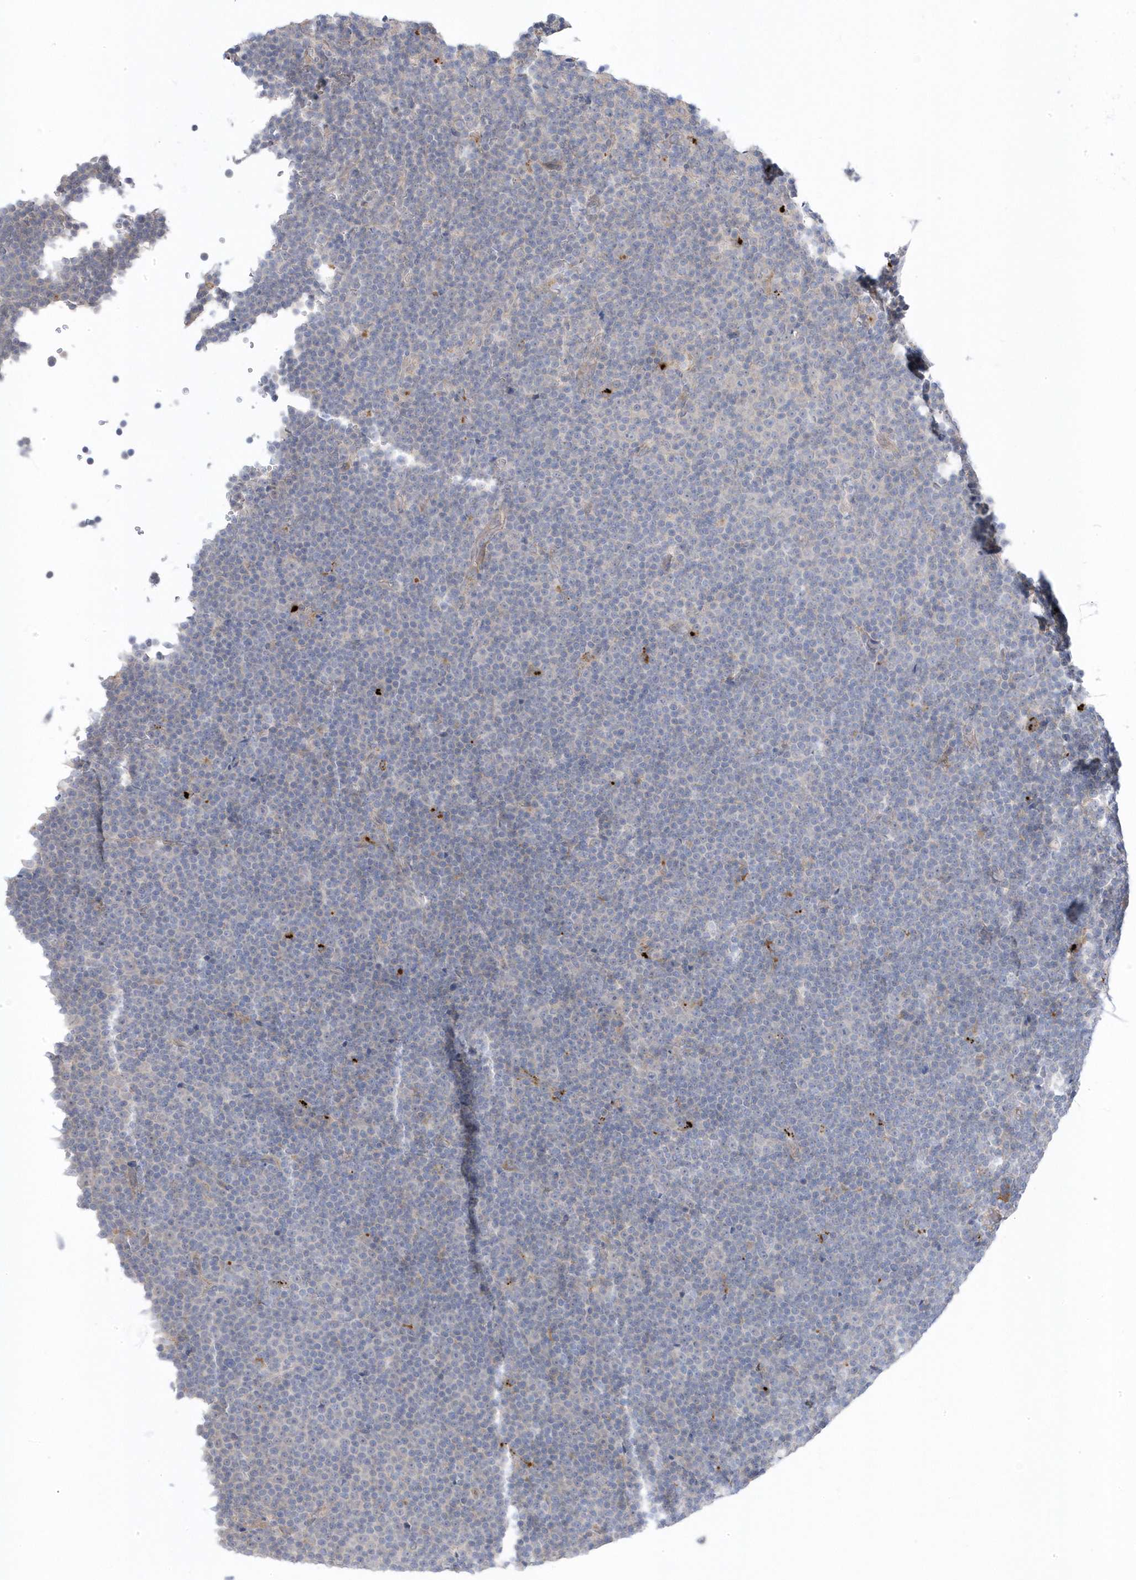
{"staining": {"intensity": "negative", "quantity": "none", "location": "none"}, "tissue": "lymphoma", "cell_type": "Tumor cells", "image_type": "cancer", "snomed": [{"axis": "morphology", "description": "Malignant lymphoma, non-Hodgkin's type, Low grade"}, {"axis": "topography", "description": "Lymph node"}], "caption": "Histopathology image shows no significant protein positivity in tumor cells of low-grade malignant lymphoma, non-Hodgkin's type.", "gene": "ANAPC1", "patient": {"sex": "female", "age": 67}}